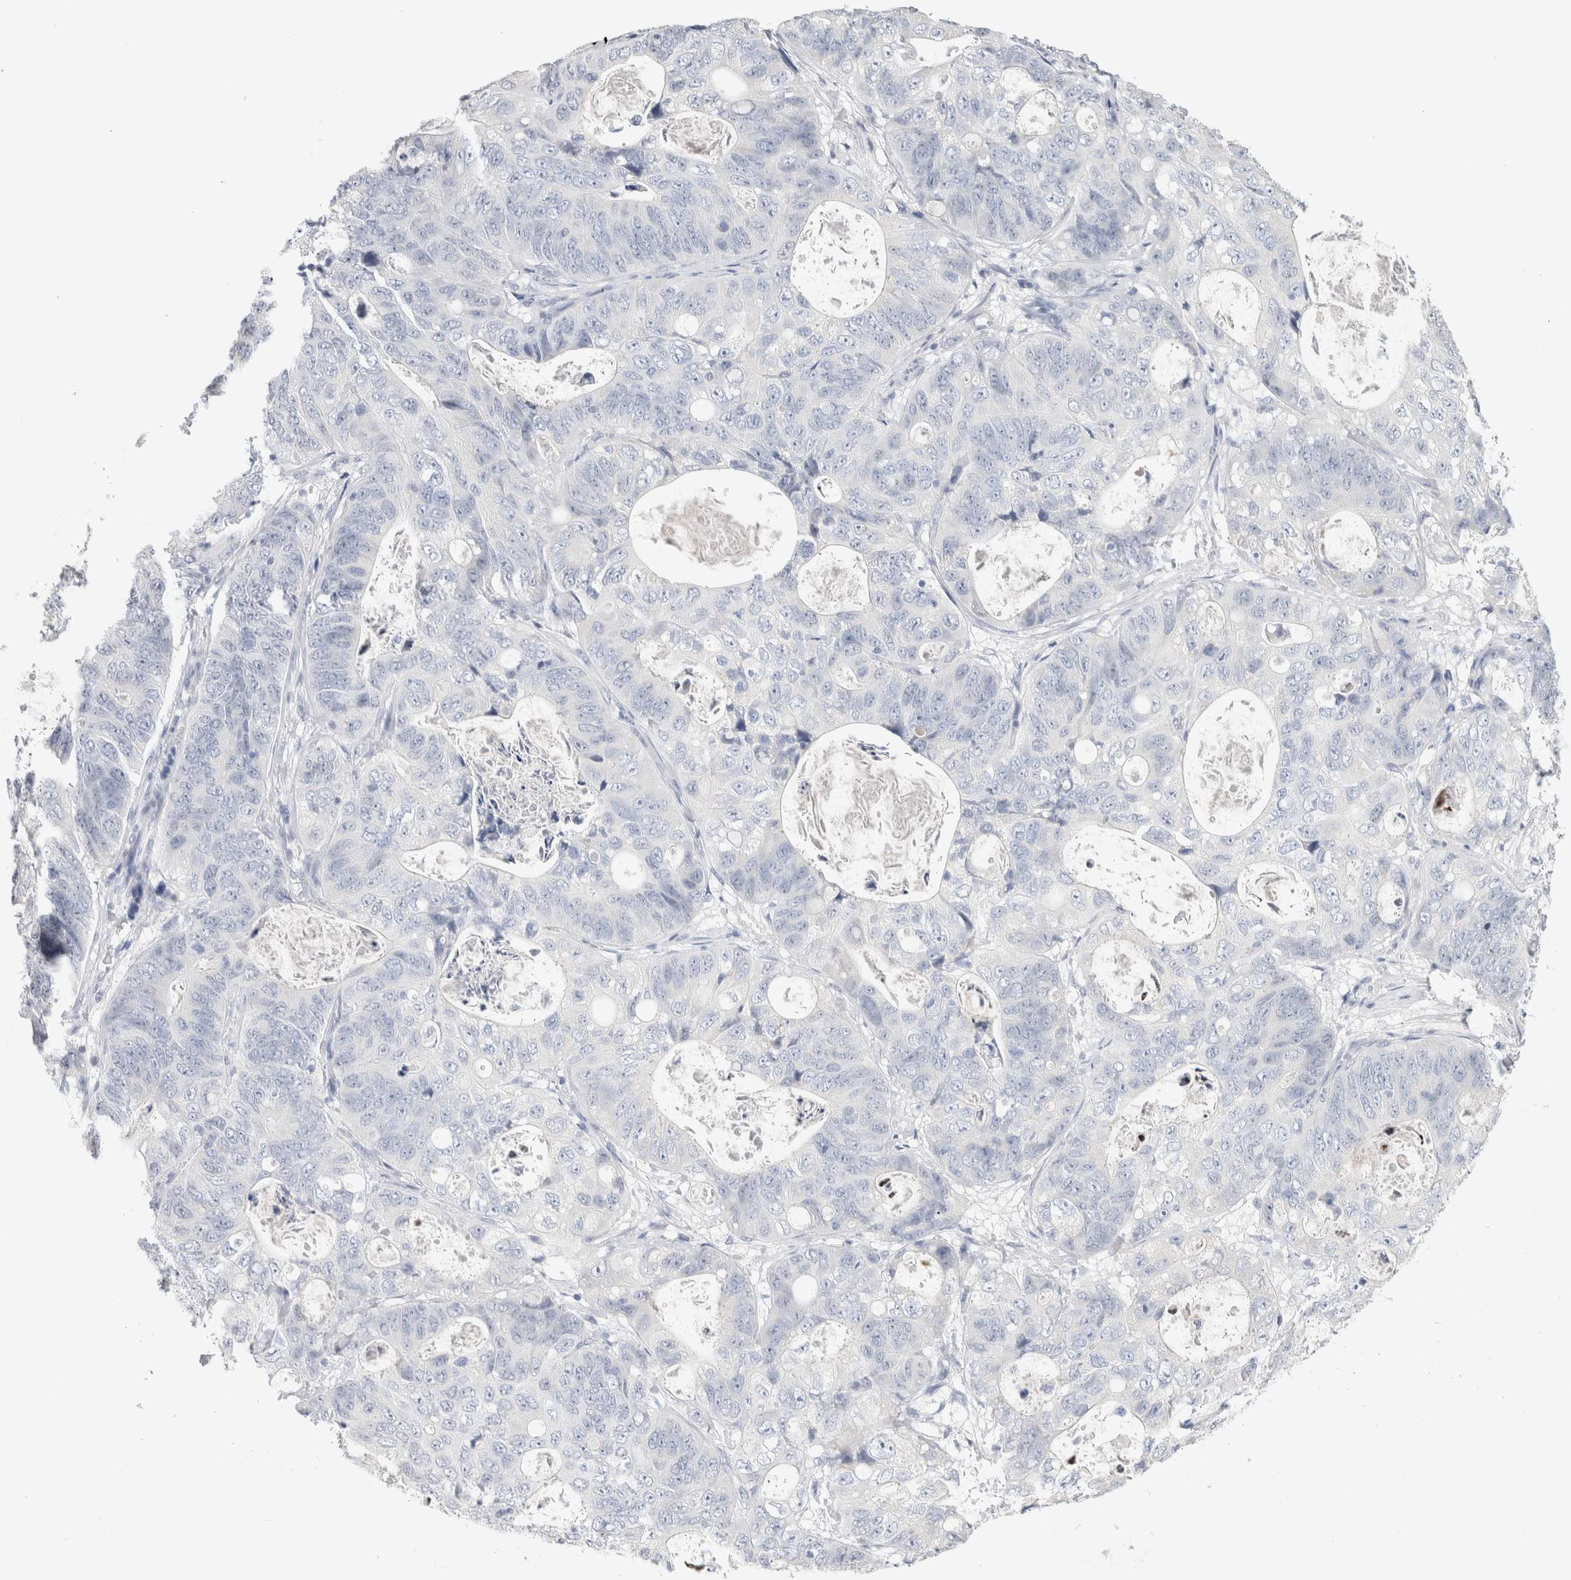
{"staining": {"intensity": "negative", "quantity": "none", "location": "none"}, "tissue": "stomach cancer", "cell_type": "Tumor cells", "image_type": "cancer", "snomed": [{"axis": "morphology", "description": "Normal tissue, NOS"}, {"axis": "morphology", "description": "Adenocarcinoma, NOS"}, {"axis": "topography", "description": "Stomach"}], "caption": "Tumor cells are negative for protein expression in human stomach cancer (adenocarcinoma).", "gene": "TONSL", "patient": {"sex": "female", "age": 89}}